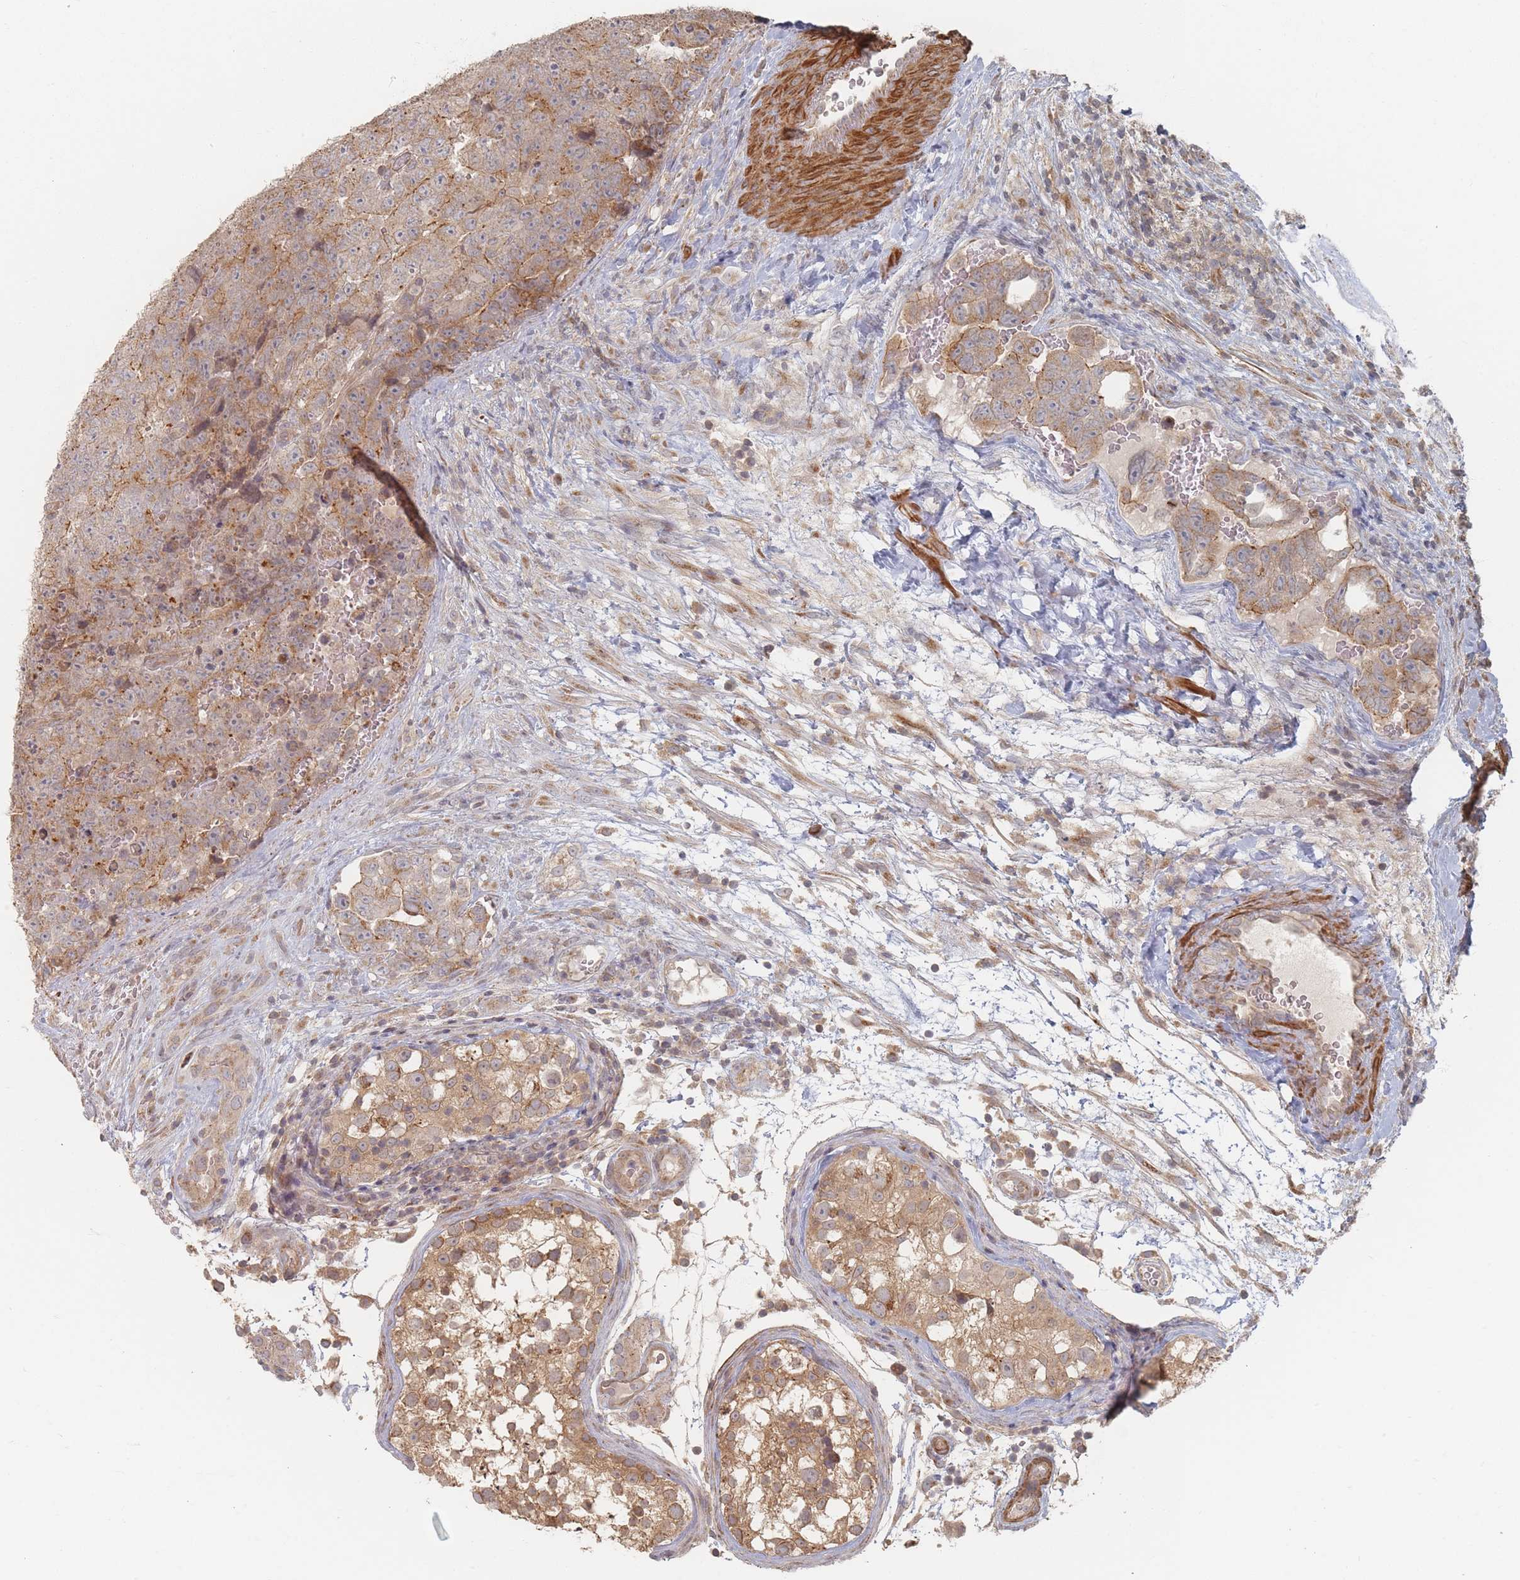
{"staining": {"intensity": "moderate", "quantity": ">75%", "location": "cytoplasmic/membranous"}, "tissue": "testis cancer", "cell_type": "Tumor cells", "image_type": "cancer", "snomed": [{"axis": "morphology", "description": "Seminoma, NOS"}, {"axis": "morphology", "description": "Teratoma, malignant, NOS"}, {"axis": "topography", "description": "Testis"}], "caption": "The photomicrograph displays immunohistochemical staining of testis teratoma (malignant). There is moderate cytoplasmic/membranous positivity is present in about >75% of tumor cells. Nuclei are stained in blue.", "gene": "GLE1", "patient": {"sex": "male", "age": 34}}